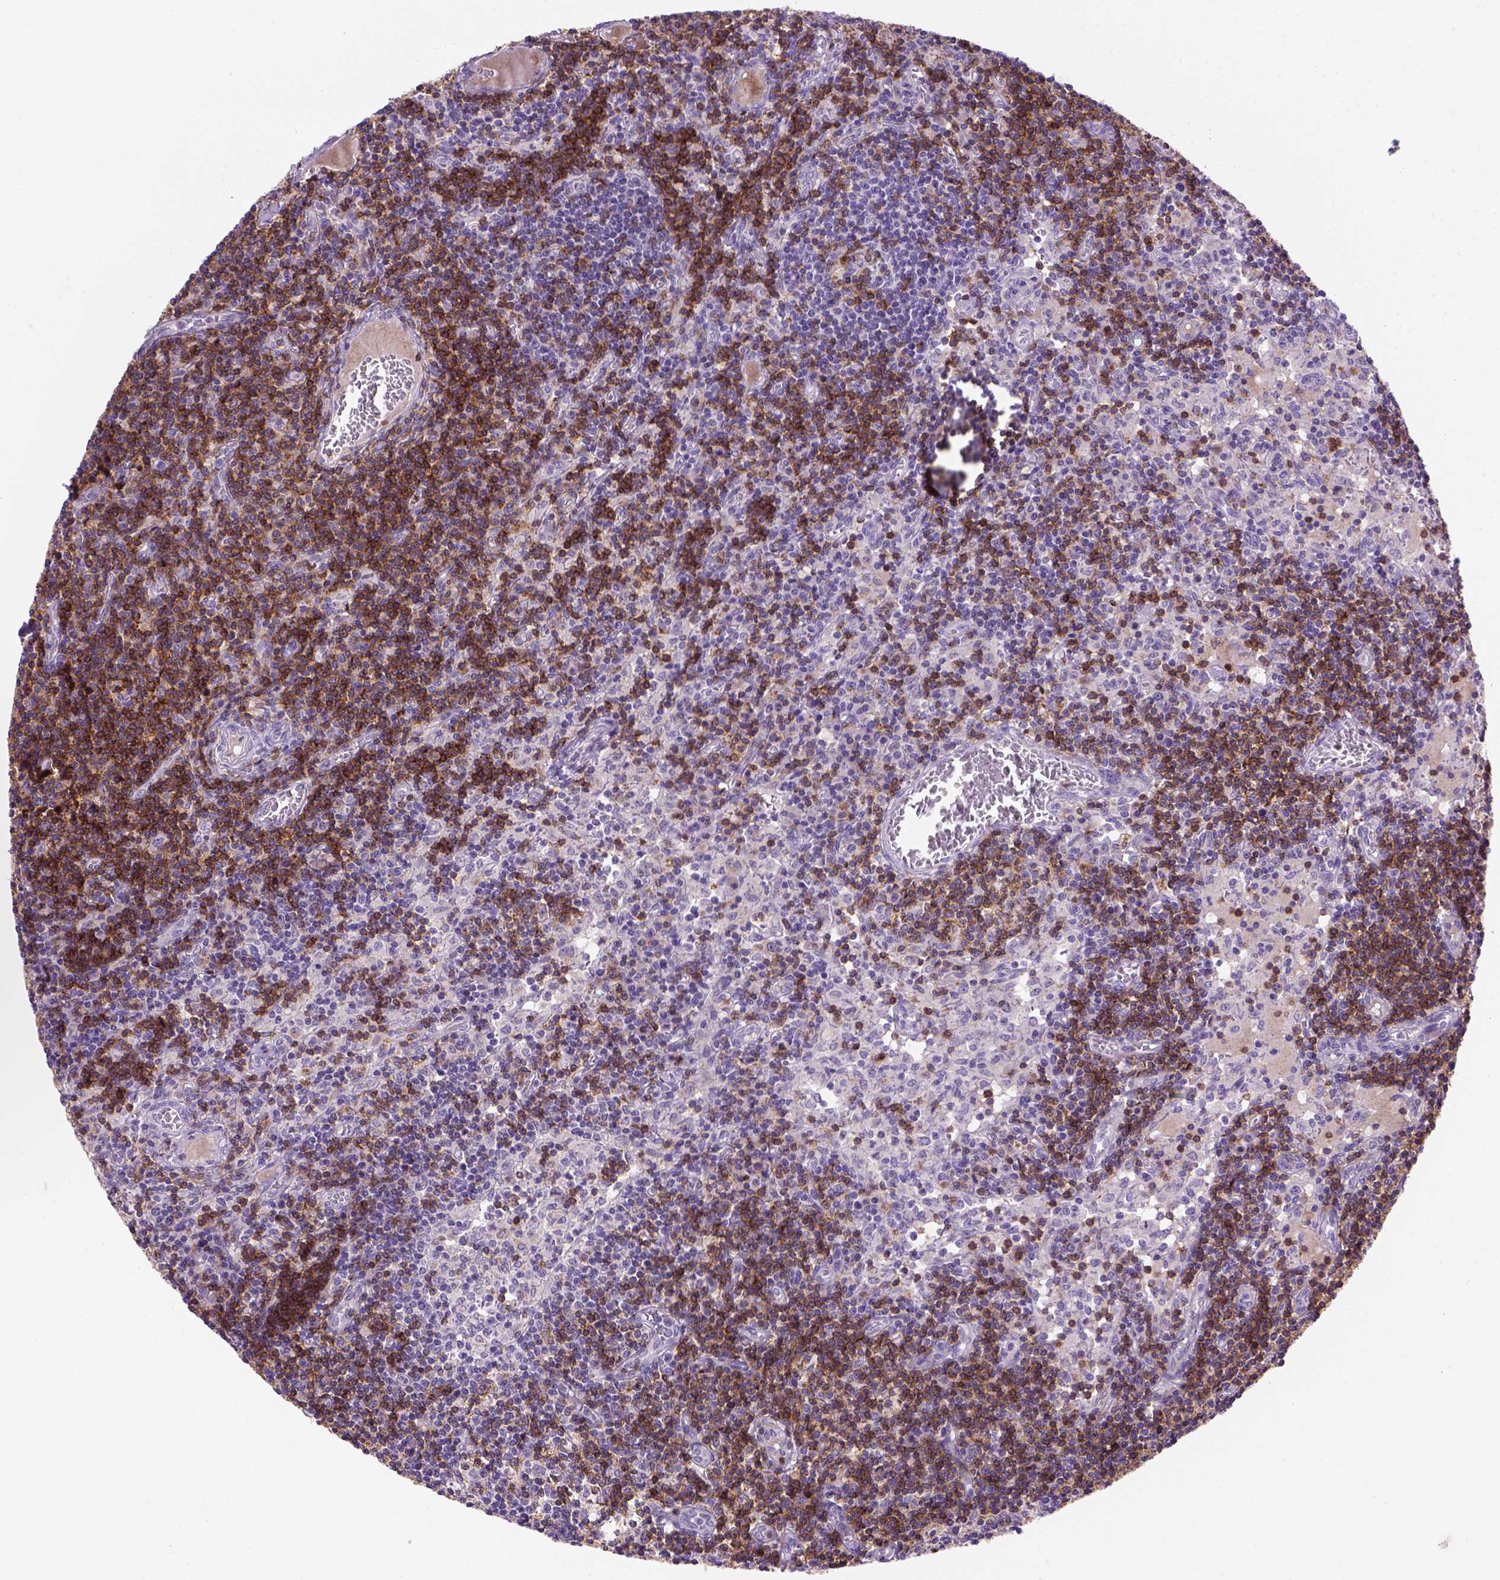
{"staining": {"intensity": "strong", "quantity": "<25%", "location": "cytoplasmic/membranous"}, "tissue": "lymph node", "cell_type": "Germinal center cells", "image_type": "normal", "snomed": [{"axis": "morphology", "description": "Normal tissue, NOS"}, {"axis": "topography", "description": "Lymph node"}], "caption": "Lymph node stained with immunohistochemistry shows strong cytoplasmic/membranous positivity in approximately <25% of germinal center cells.", "gene": "CD3E", "patient": {"sex": "female", "age": 72}}